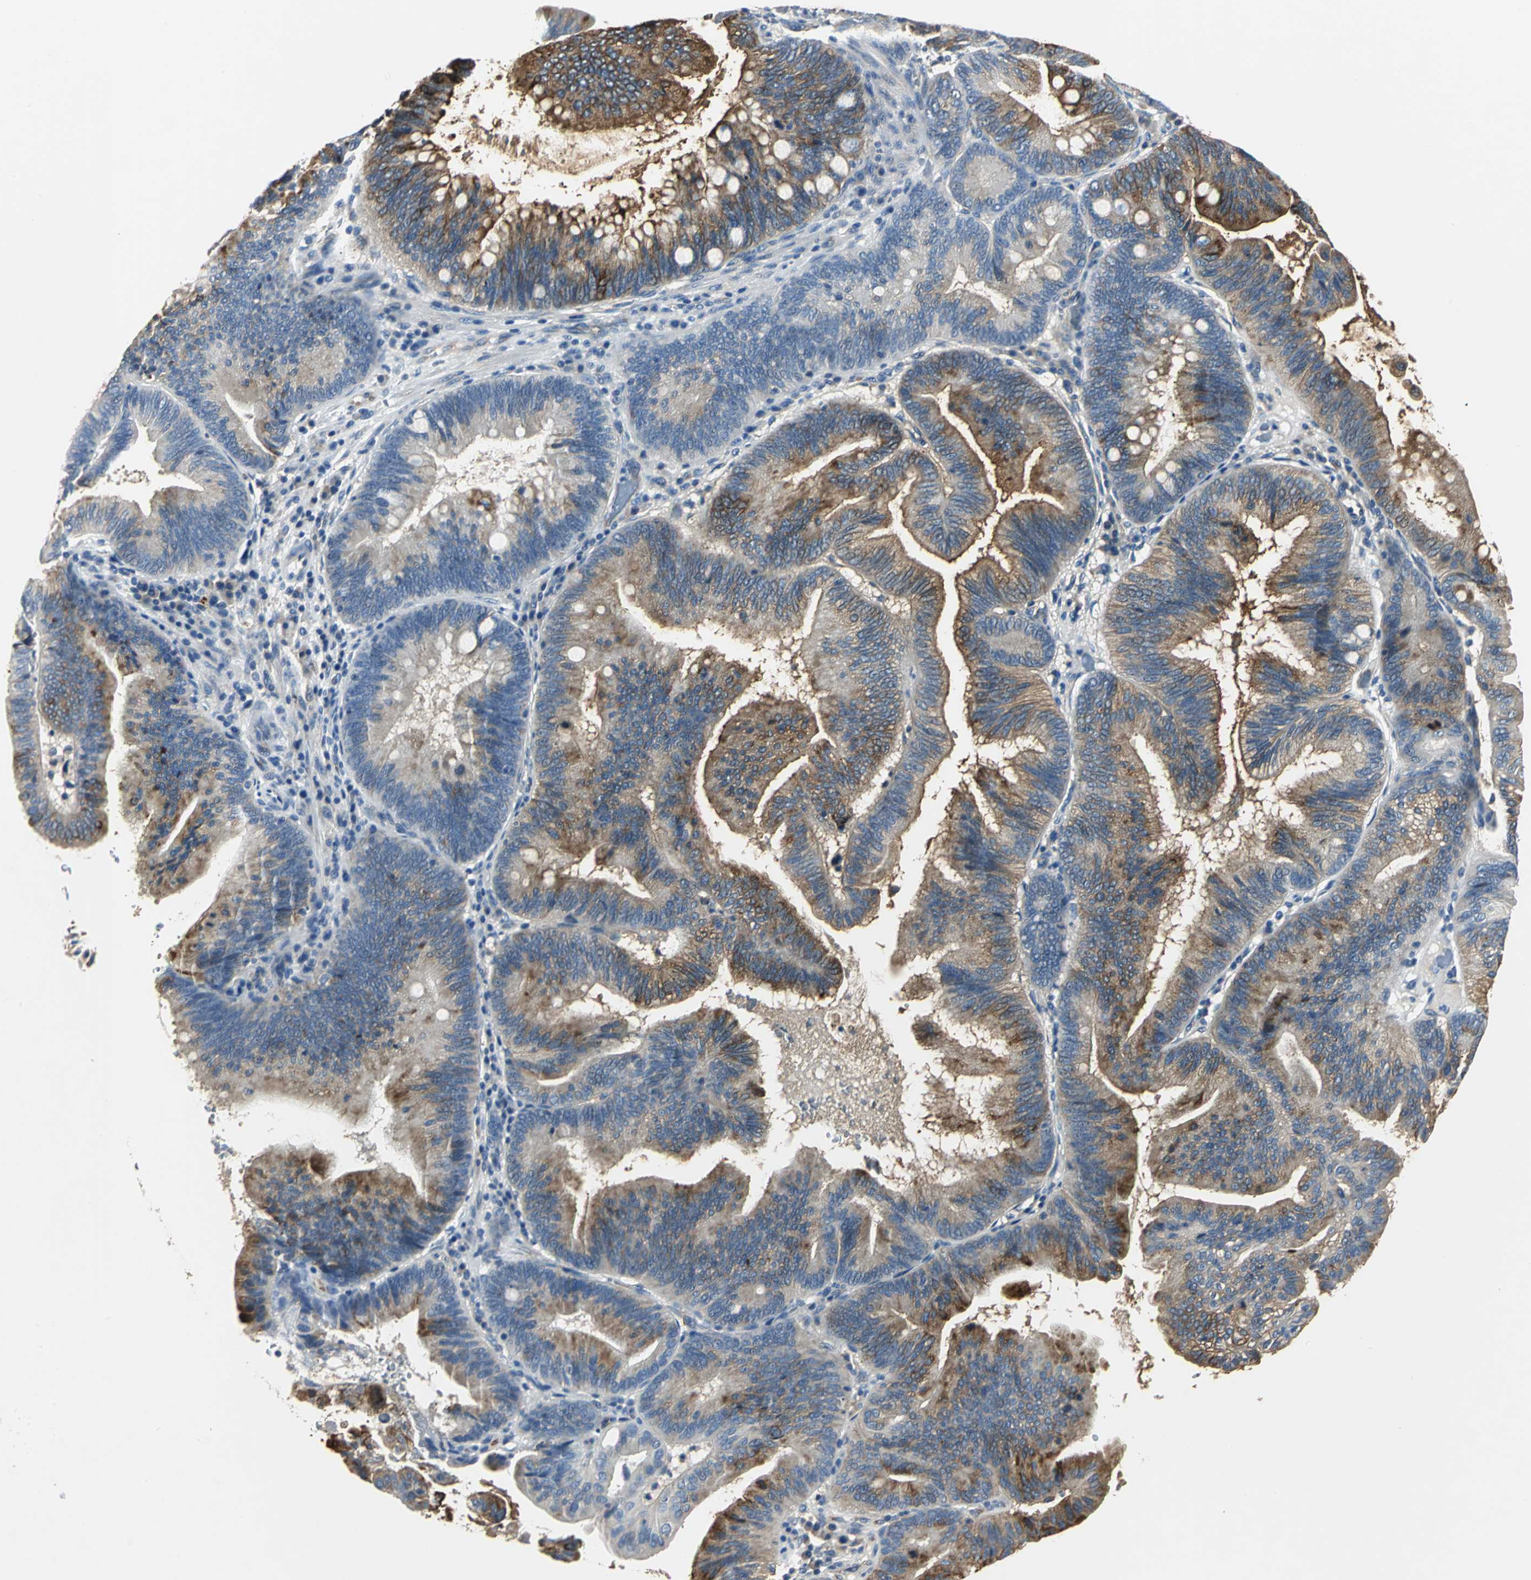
{"staining": {"intensity": "strong", "quantity": "25%-75%", "location": "cytoplasmic/membranous"}, "tissue": "pancreatic cancer", "cell_type": "Tumor cells", "image_type": "cancer", "snomed": [{"axis": "morphology", "description": "Adenocarcinoma, NOS"}, {"axis": "topography", "description": "Pancreas"}], "caption": "About 25%-75% of tumor cells in human pancreatic cancer (adenocarcinoma) reveal strong cytoplasmic/membranous protein staining as visualized by brown immunohistochemical staining.", "gene": "B3GNT2", "patient": {"sex": "male", "age": 82}}